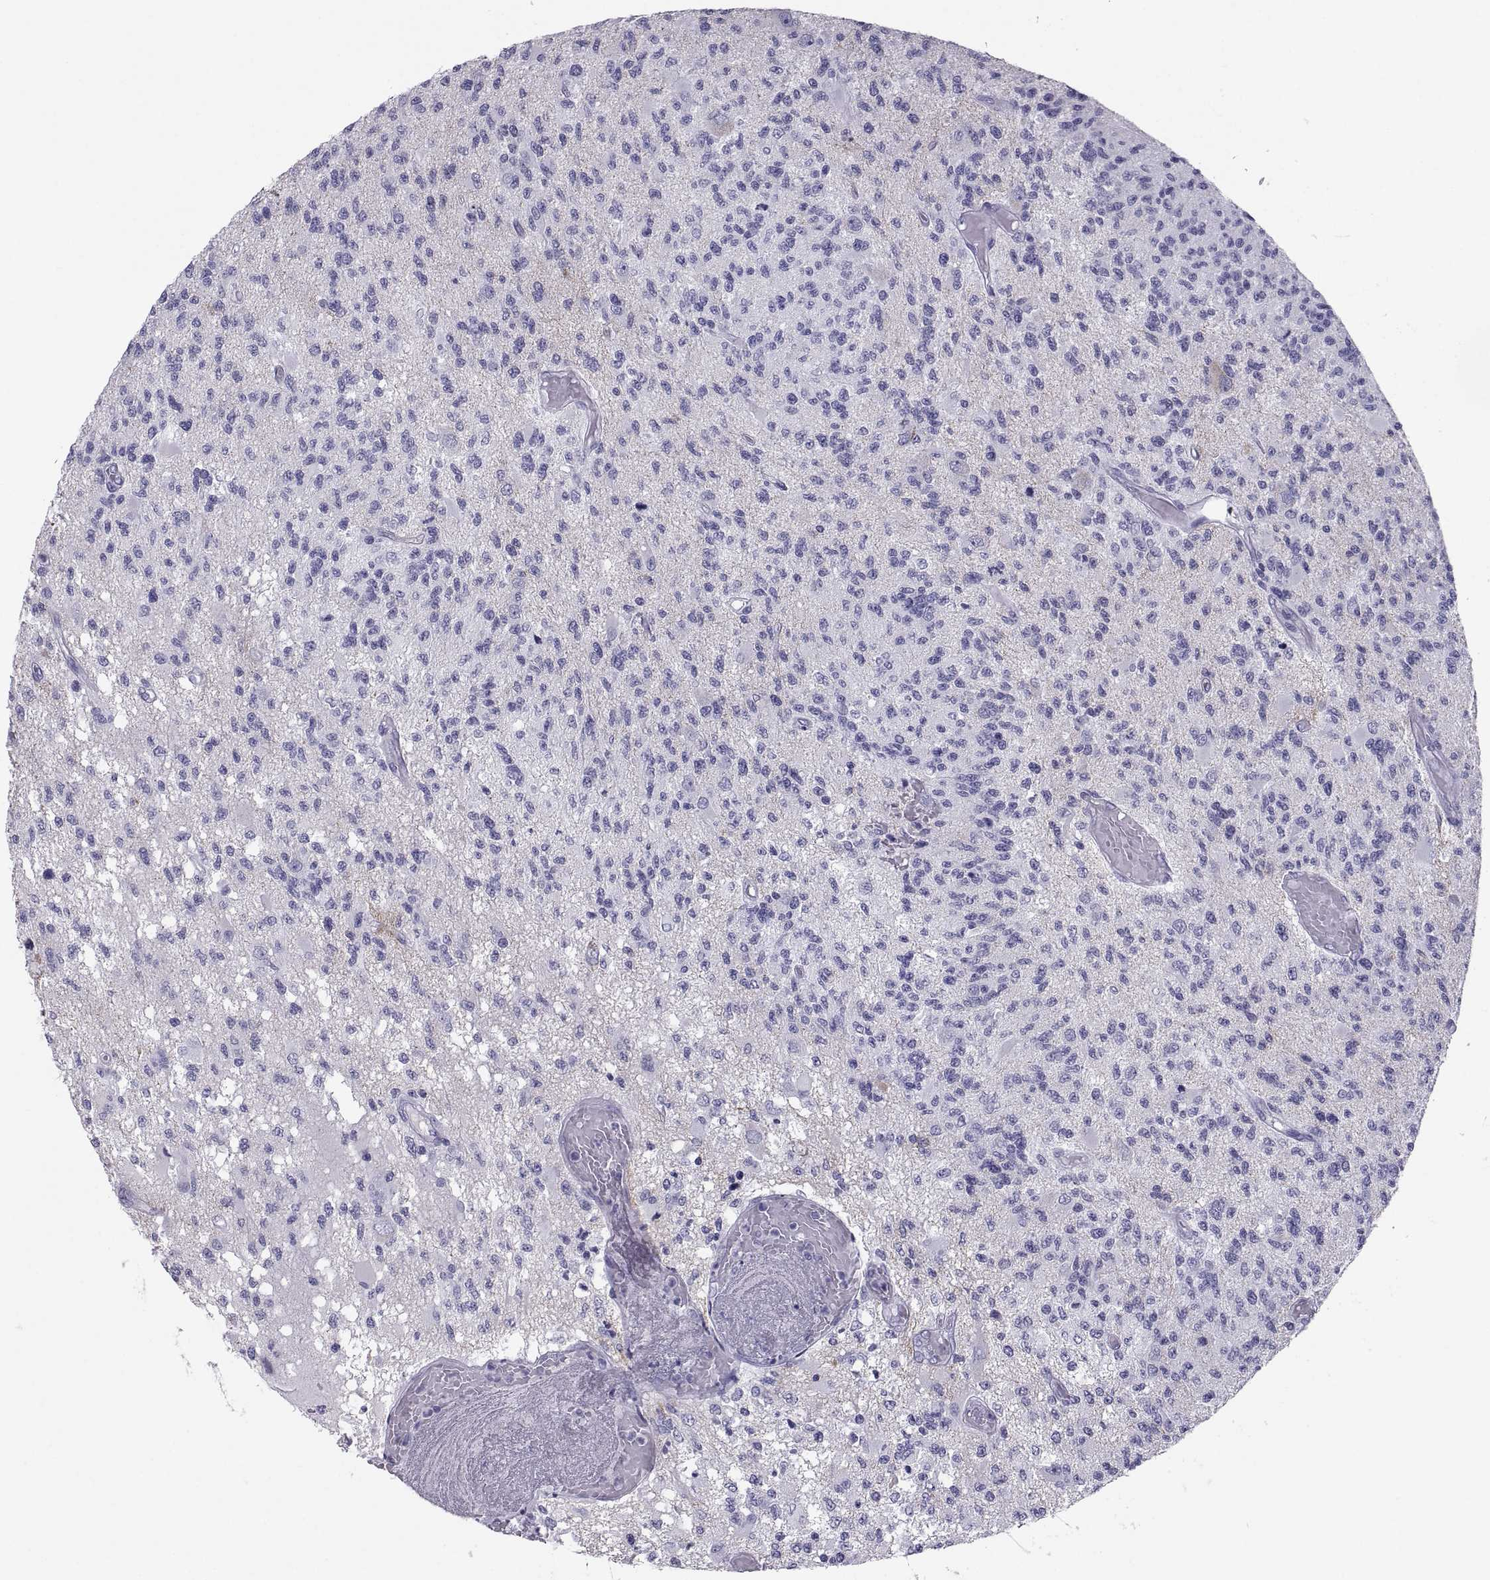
{"staining": {"intensity": "negative", "quantity": "none", "location": "none"}, "tissue": "glioma", "cell_type": "Tumor cells", "image_type": "cancer", "snomed": [{"axis": "morphology", "description": "Glioma, malignant, High grade"}, {"axis": "topography", "description": "Brain"}], "caption": "Human malignant glioma (high-grade) stained for a protein using immunohistochemistry shows no staining in tumor cells.", "gene": "PCSK1N", "patient": {"sex": "female", "age": 63}}